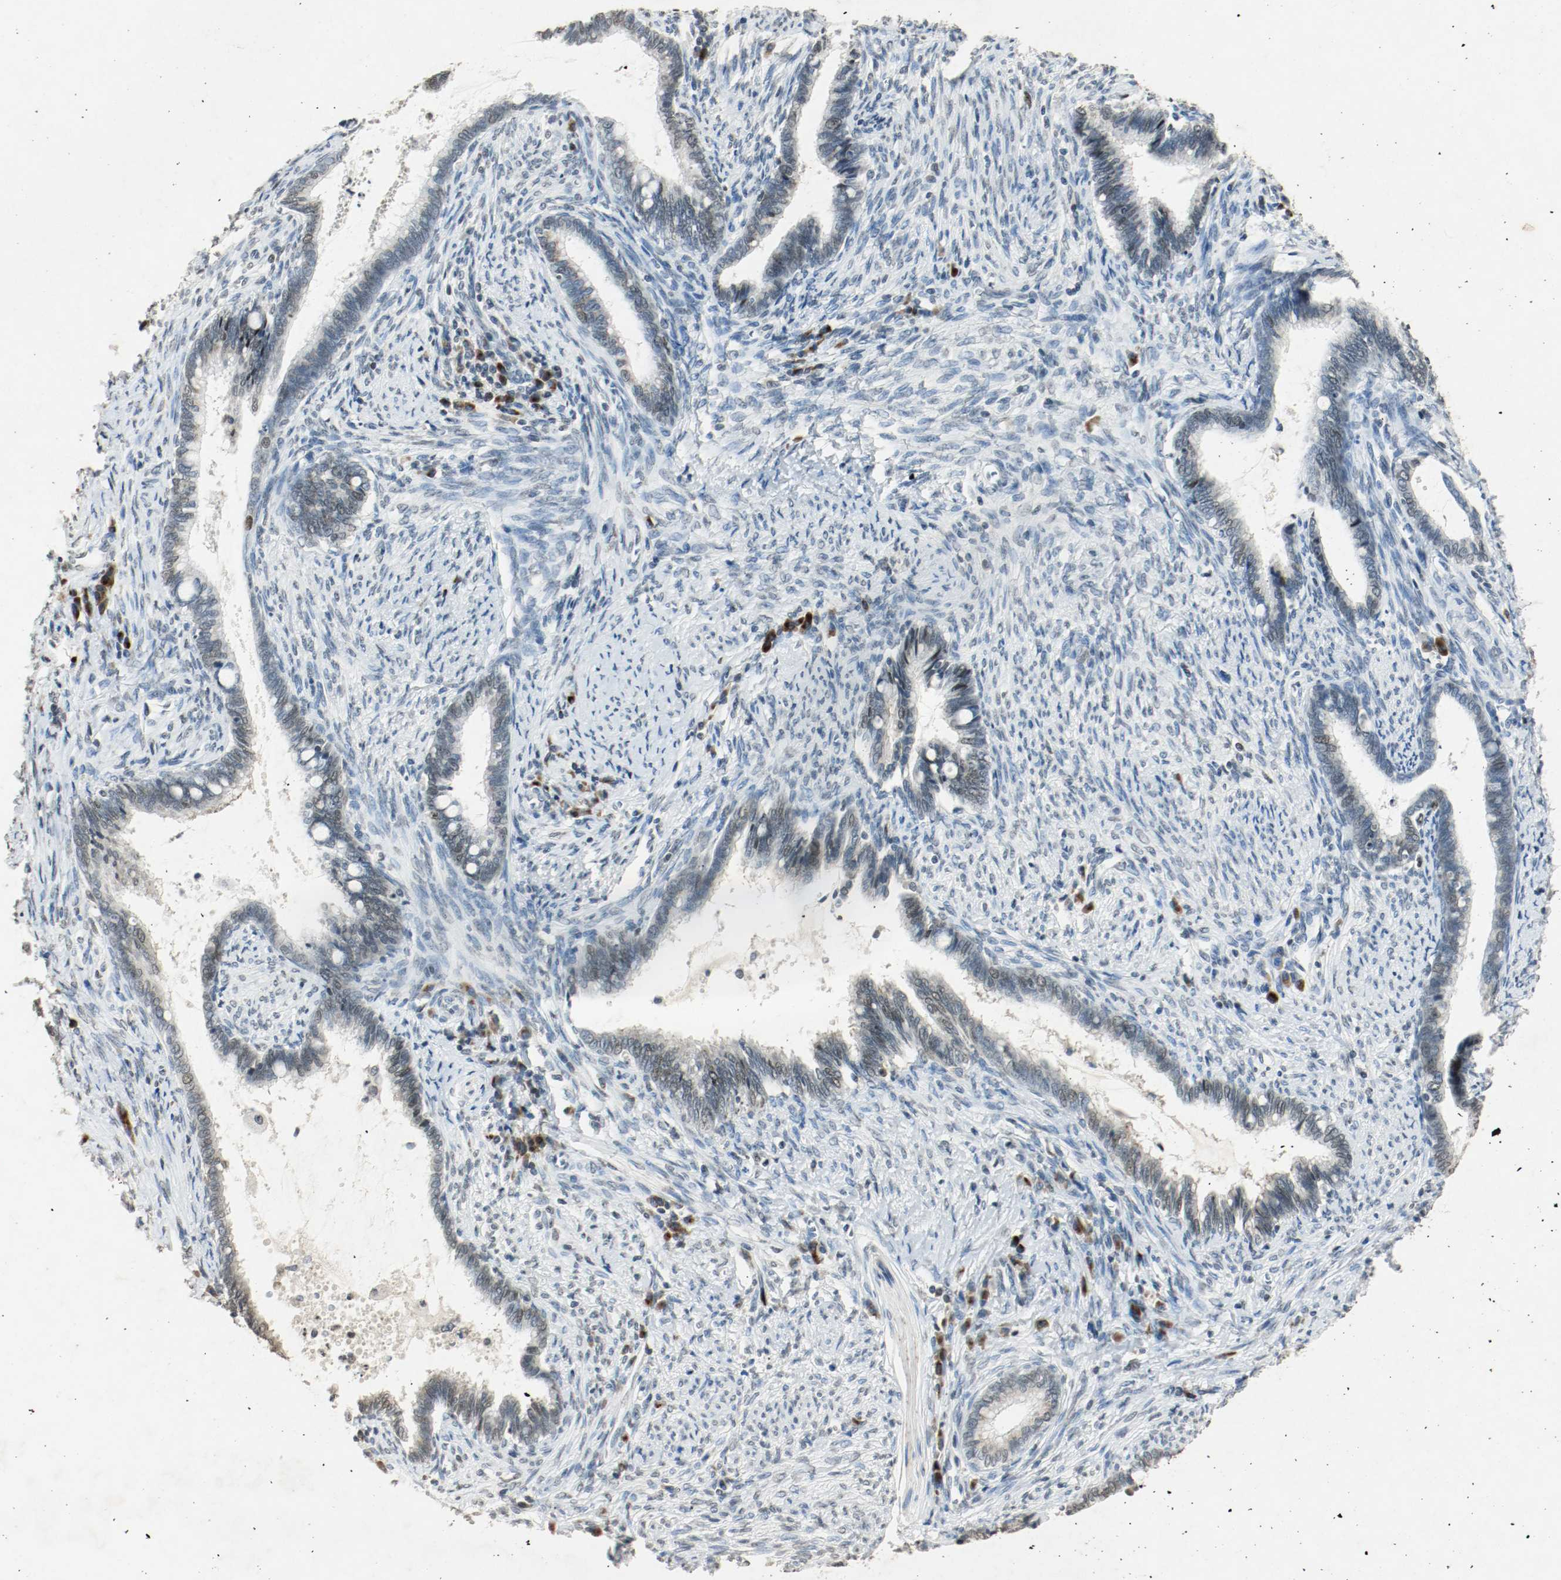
{"staining": {"intensity": "weak", "quantity": ">75%", "location": "nuclear"}, "tissue": "cervical cancer", "cell_type": "Tumor cells", "image_type": "cancer", "snomed": [{"axis": "morphology", "description": "Adenocarcinoma, NOS"}, {"axis": "topography", "description": "Cervix"}], "caption": "Approximately >75% of tumor cells in adenocarcinoma (cervical) exhibit weak nuclear protein positivity as visualized by brown immunohistochemical staining.", "gene": "DNMT1", "patient": {"sex": "female", "age": 44}}